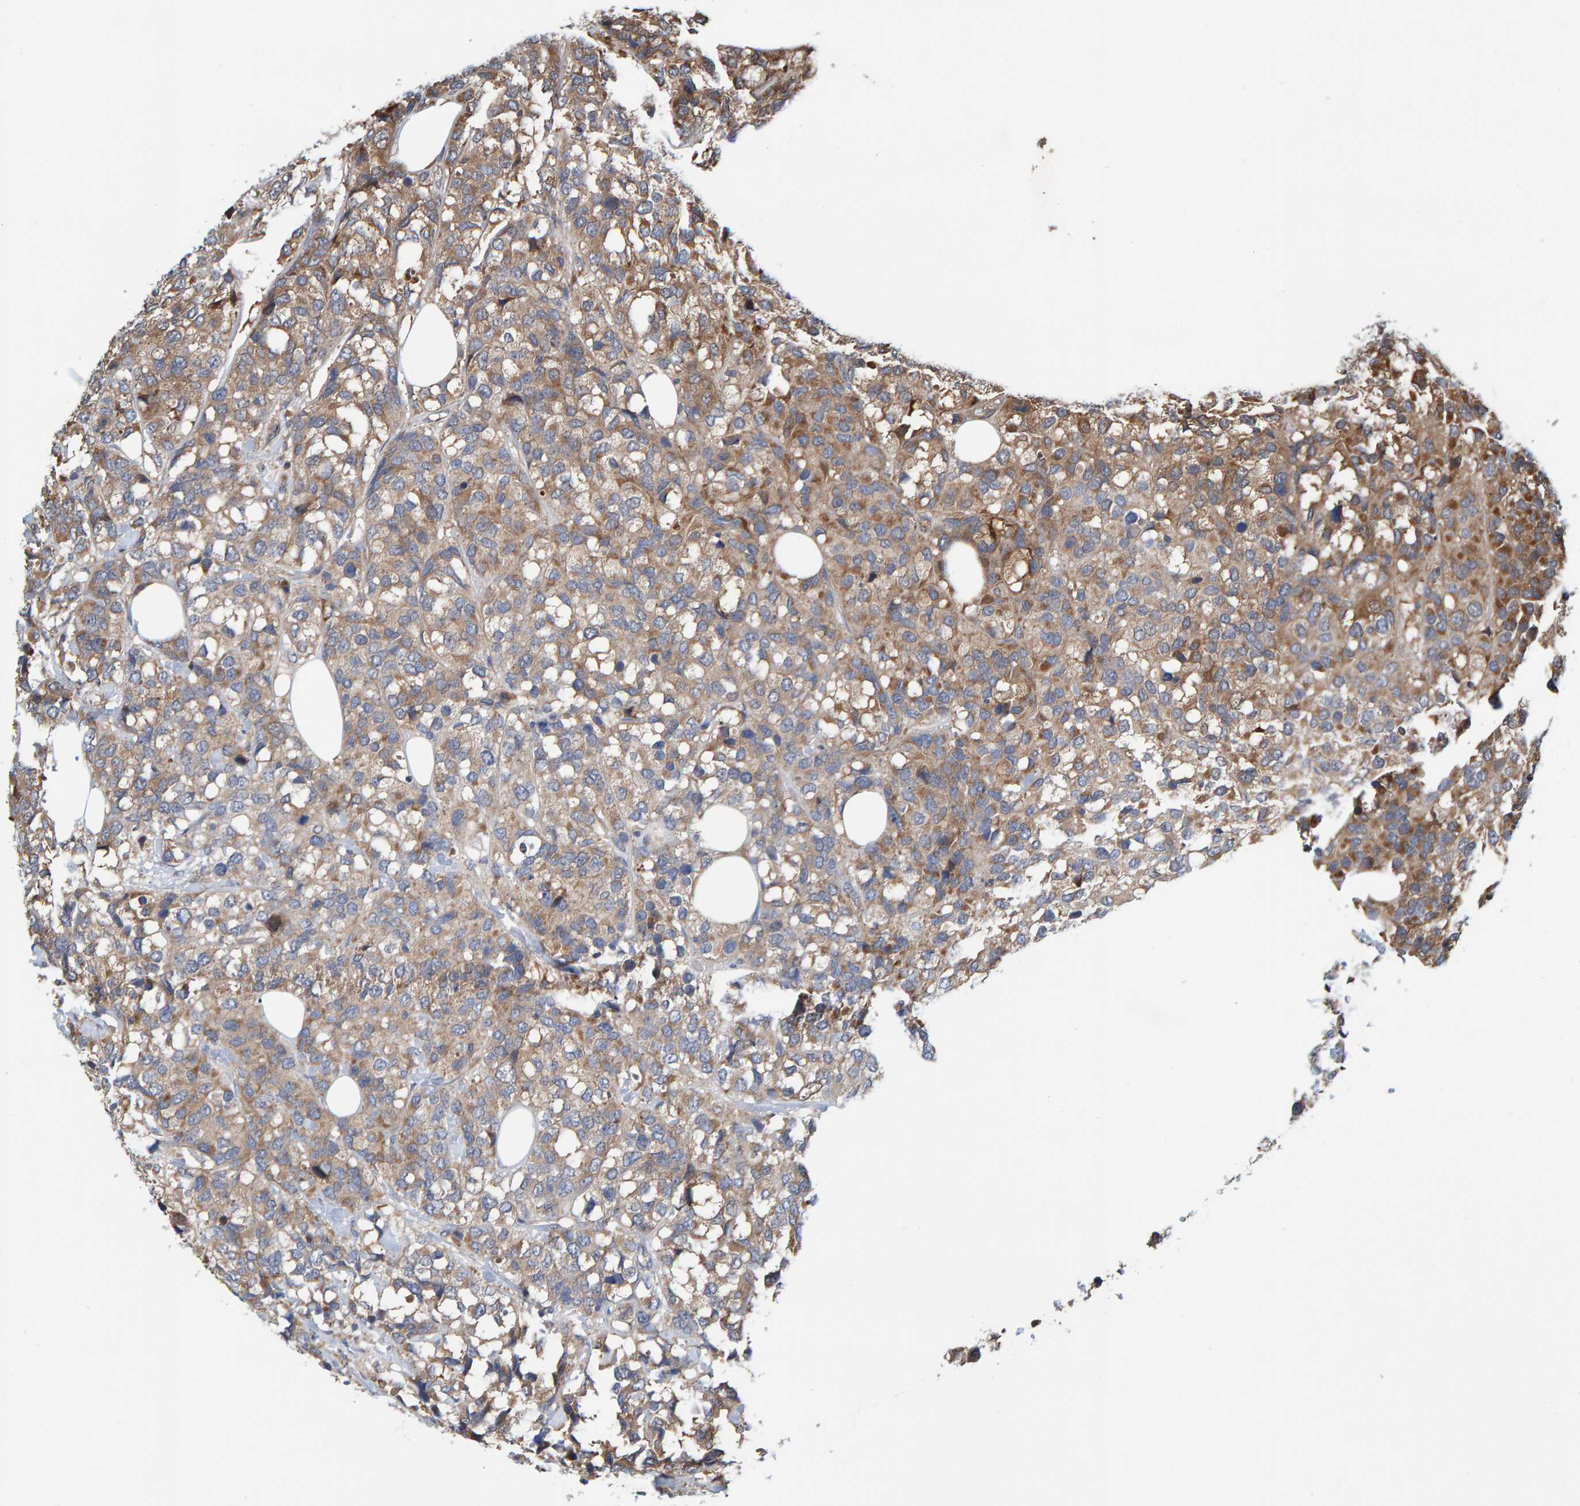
{"staining": {"intensity": "moderate", "quantity": "25%-75%", "location": "cytoplasmic/membranous"}, "tissue": "breast cancer", "cell_type": "Tumor cells", "image_type": "cancer", "snomed": [{"axis": "morphology", "description": "Lobular carcinoma"}, {"axis": "topography", "description": "Breast"}], "caption": "A brown stain shows moderate cytoplasmic/membranous staining of a protein in human breast lobular carcinoma tumor cells.", "gene": "KIAA0753", "patient": {"sex": "female", "age": 59}}